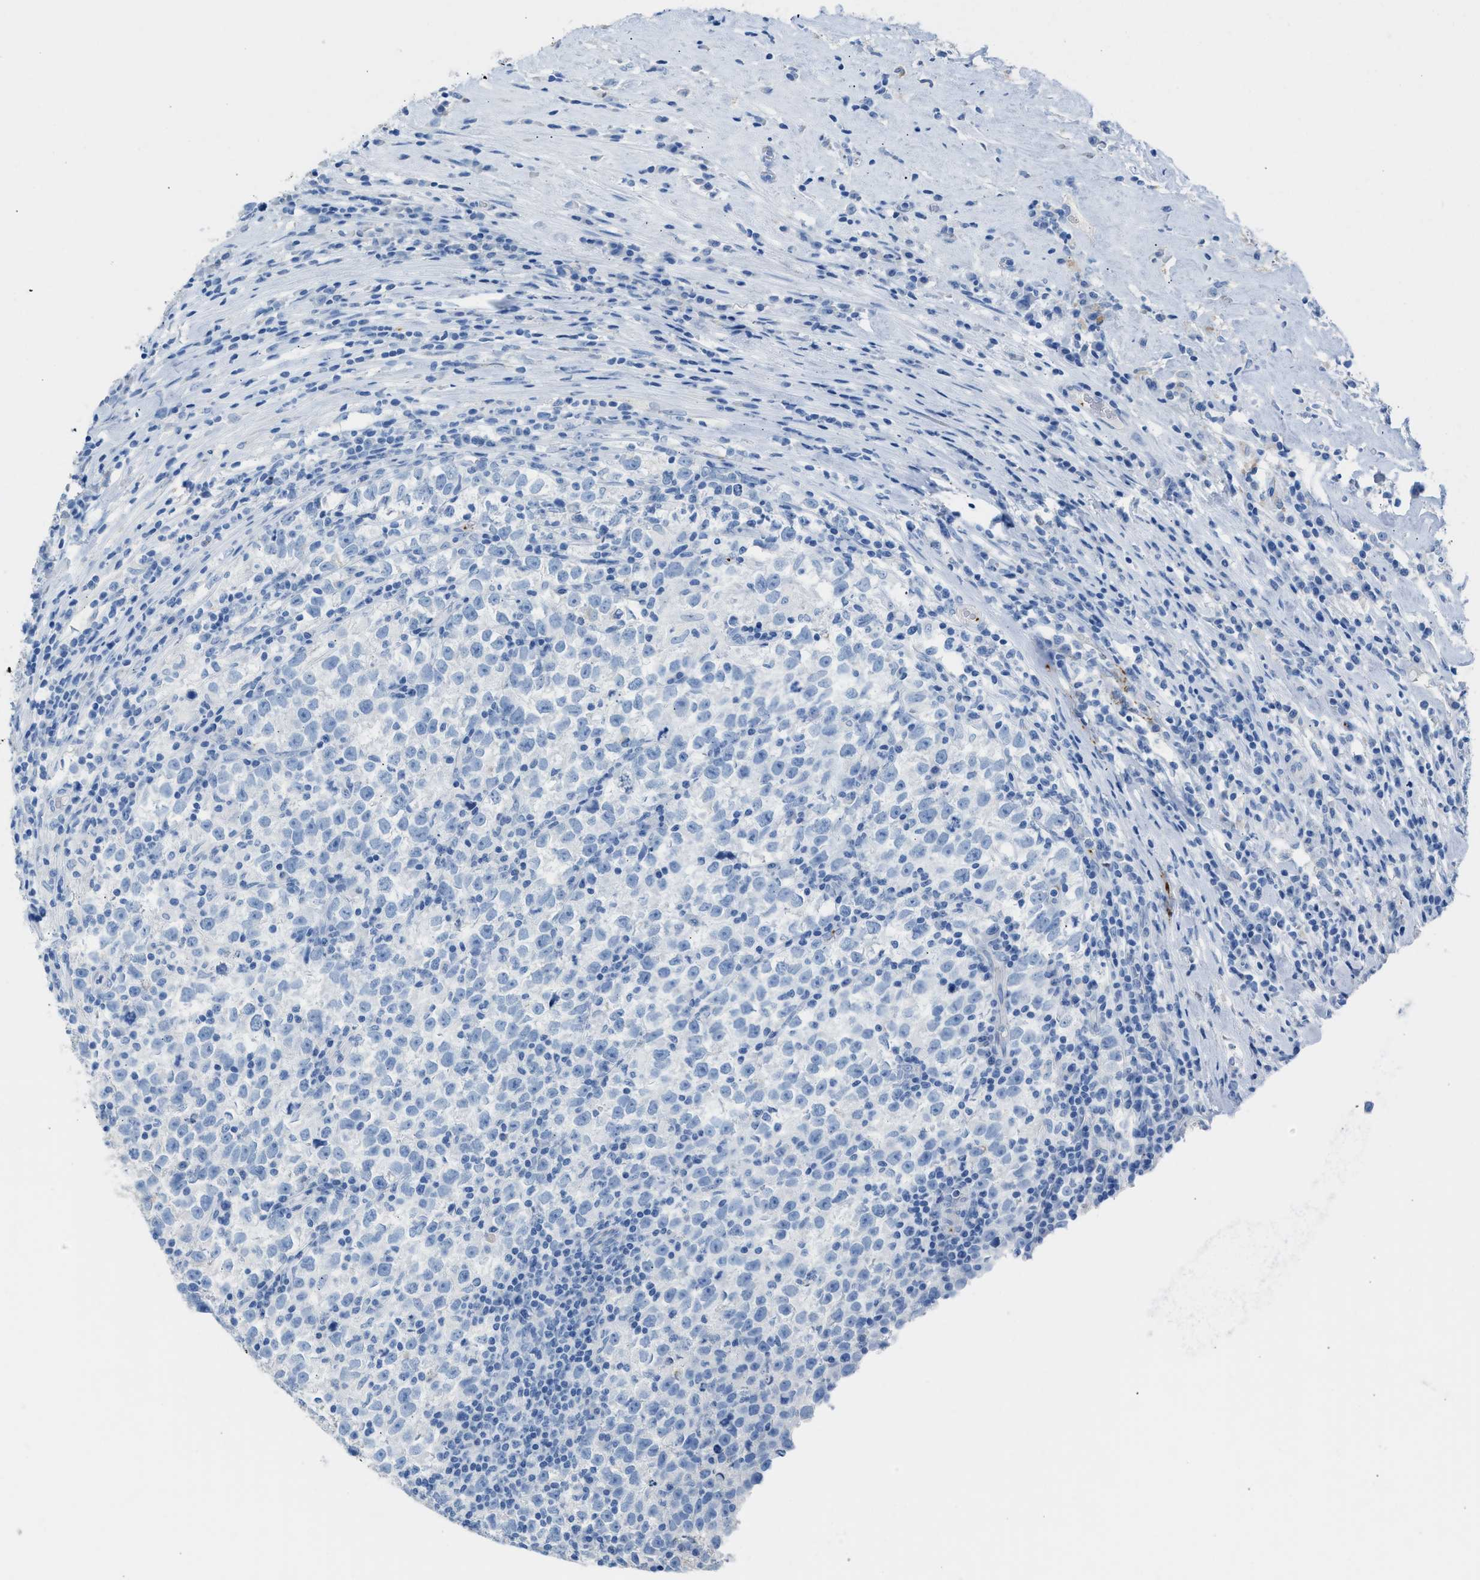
{"staining": {"intensity": "negative", "quantity": "none", "location": "none"}, "tissue": "testis cancer", "cell_type": "Tumor cells", "image_type": "cancer", "snomed": [{"axis": "morphology", "description": "Normal tissue, NOS"}, {"axis": "morphology", "description": "Seminoma, NOS"}, {"axis": "topography", "description": "Testis"}], "caption": "This is an immunohistochemistry (IHC) photomicrograph of seminoma (testis). There is no positivity in tumor cells.", "gene": "FAIM2", "patient": {"sex": "male", "age": 43}}